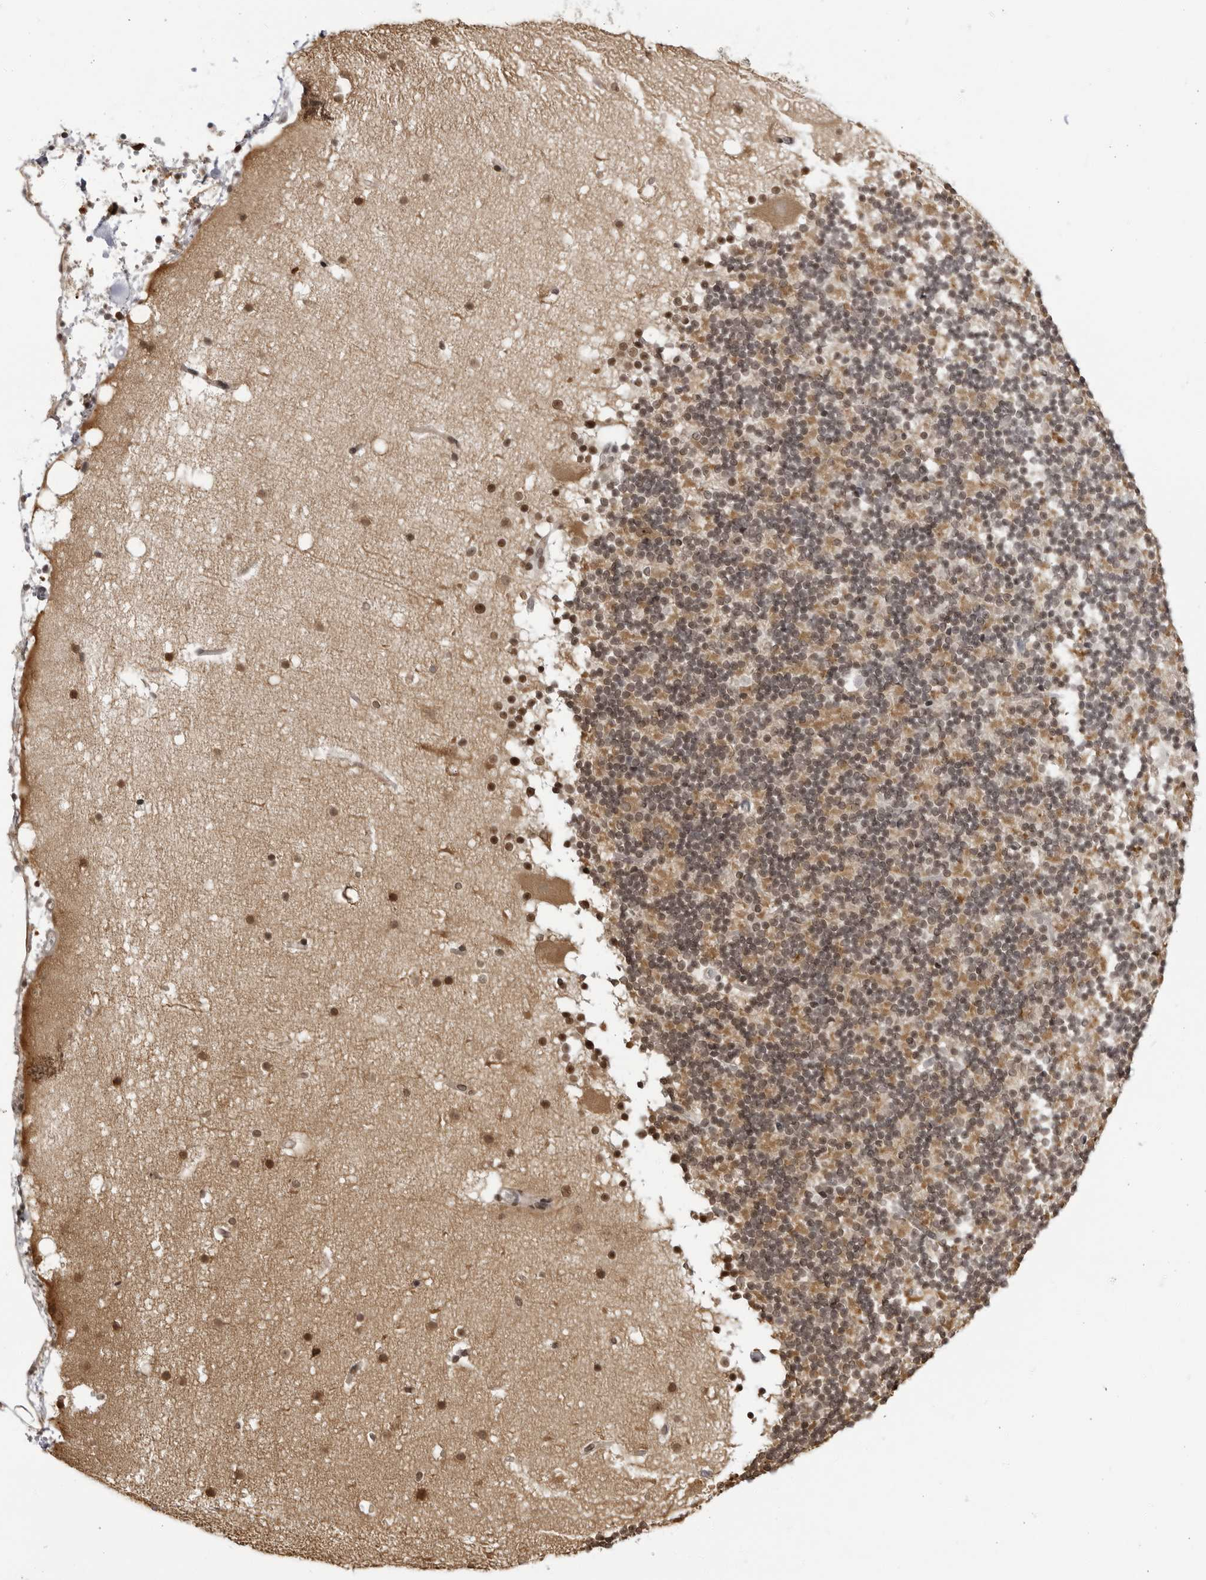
{"staining": {"intensity": "weak", "quantity": "25%-75%", "location": "cytoplasmic/membranous,nuclear"}, "tissue": "cerebellum", "cell_type": "Cells in granular layer", "image_type": "normal", "snomed": [{"axis": "morphology", "description": "Normal tissue, NOS"}, {"axis": "topography", "description": "Cerebellum"}], "caption": "Protein staining of normal cerebellum demonstrates weak cytoplasmic/membranous,nuclear expression in approximately 25%-75% of cells in granular layer.", "gene": "RASGEF1C", "patient": {"sex": "male", "age": 57}}